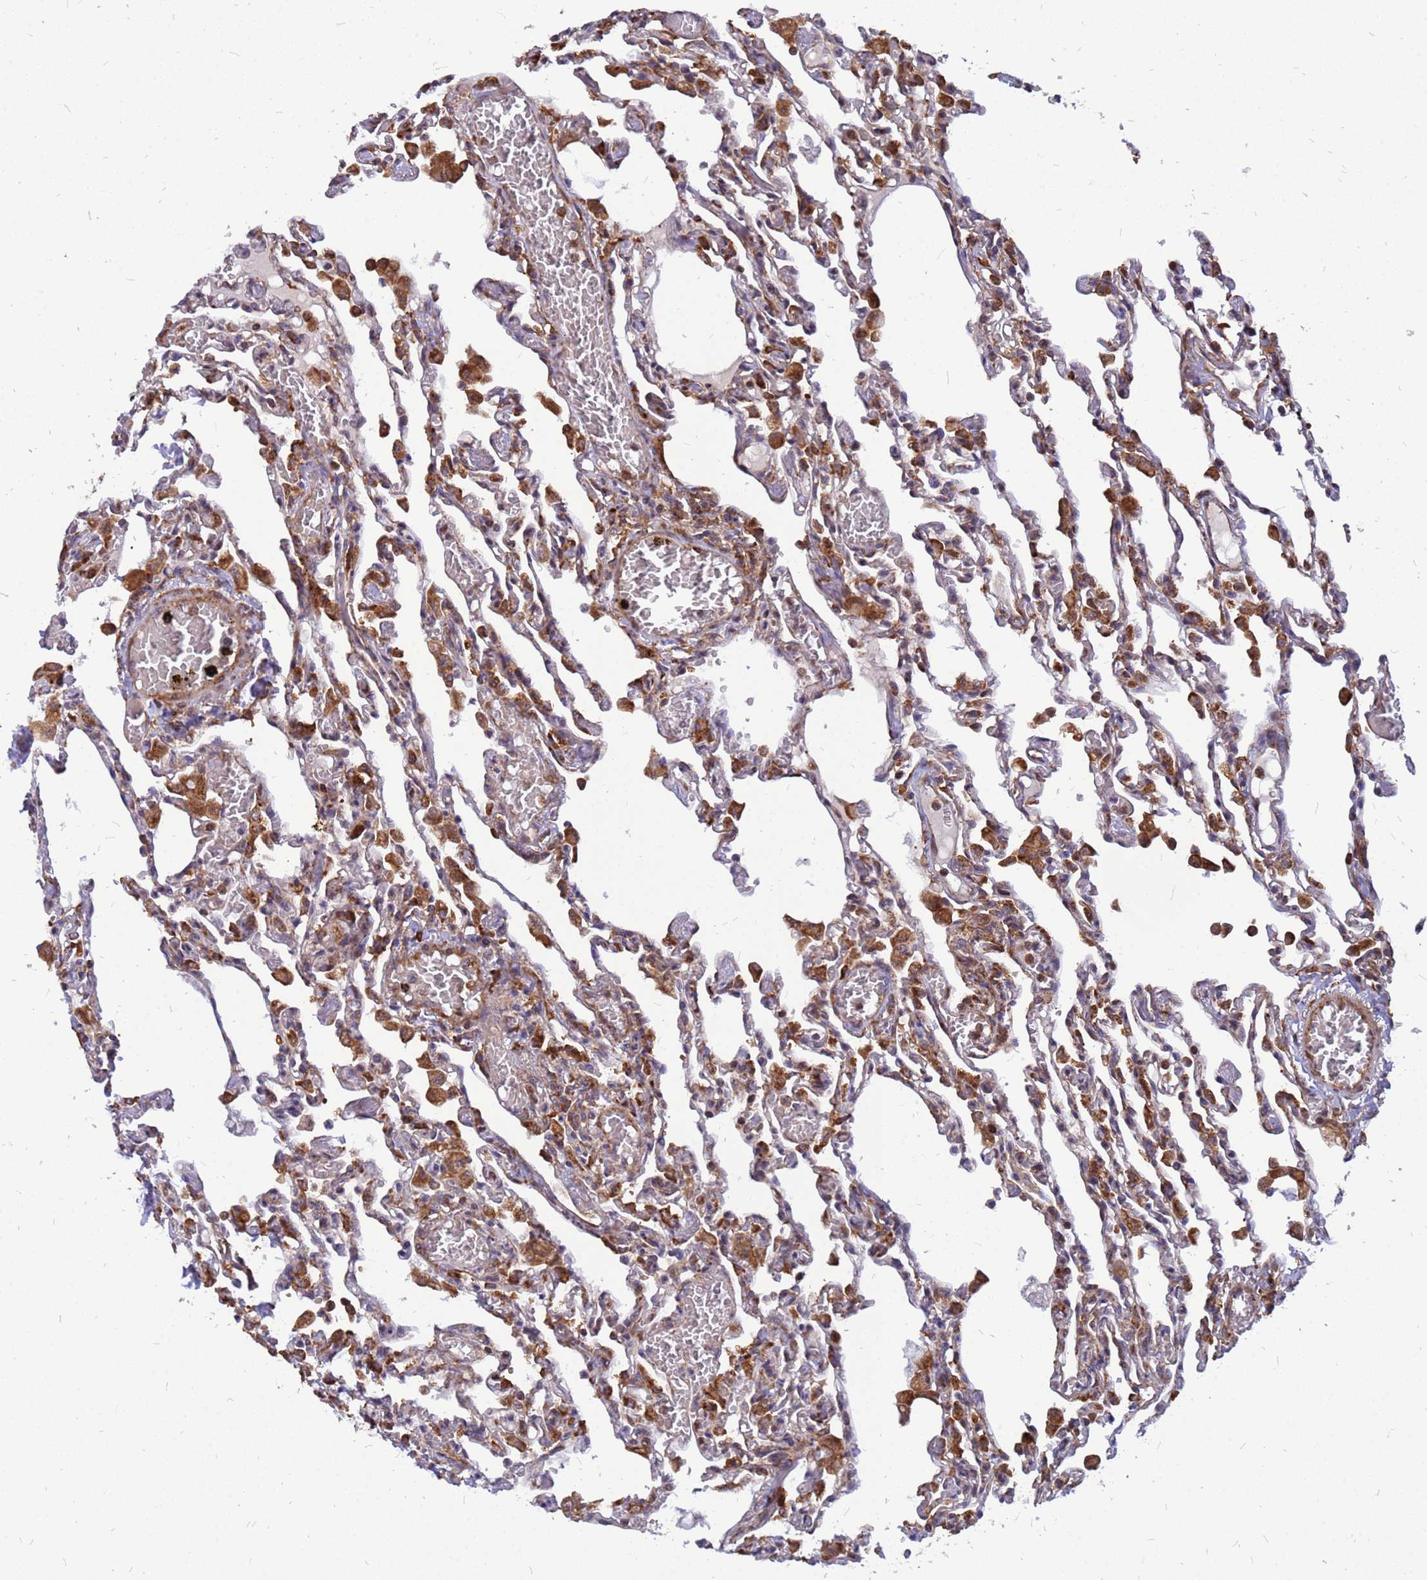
{"staining": {"intensity": "moderate", "quantity": "25%-75%", "location": "cytoplasmic/membranous"}, "tissue": "lung", "cell_type": "Alveolar cells", "image_type": "normal", "snomed": [{"axis": "morphology", "description": "Normal tissue, NOS"}, {"axis": "topography", "description": "Bronchus"}, {"axis": "topography", "description": "Lung"}], "caption": "Alveolar cells show medium levels of moderate cytoplasmic/membranous staining in approximately 25%-75% of cells in normal lung. (DAB (3,3'-diaminobenzidine) = brown stain, brightfield microscopy at high magnification).", "gene": "RPL8", "patient": {"sex": "female", "age": 49}}